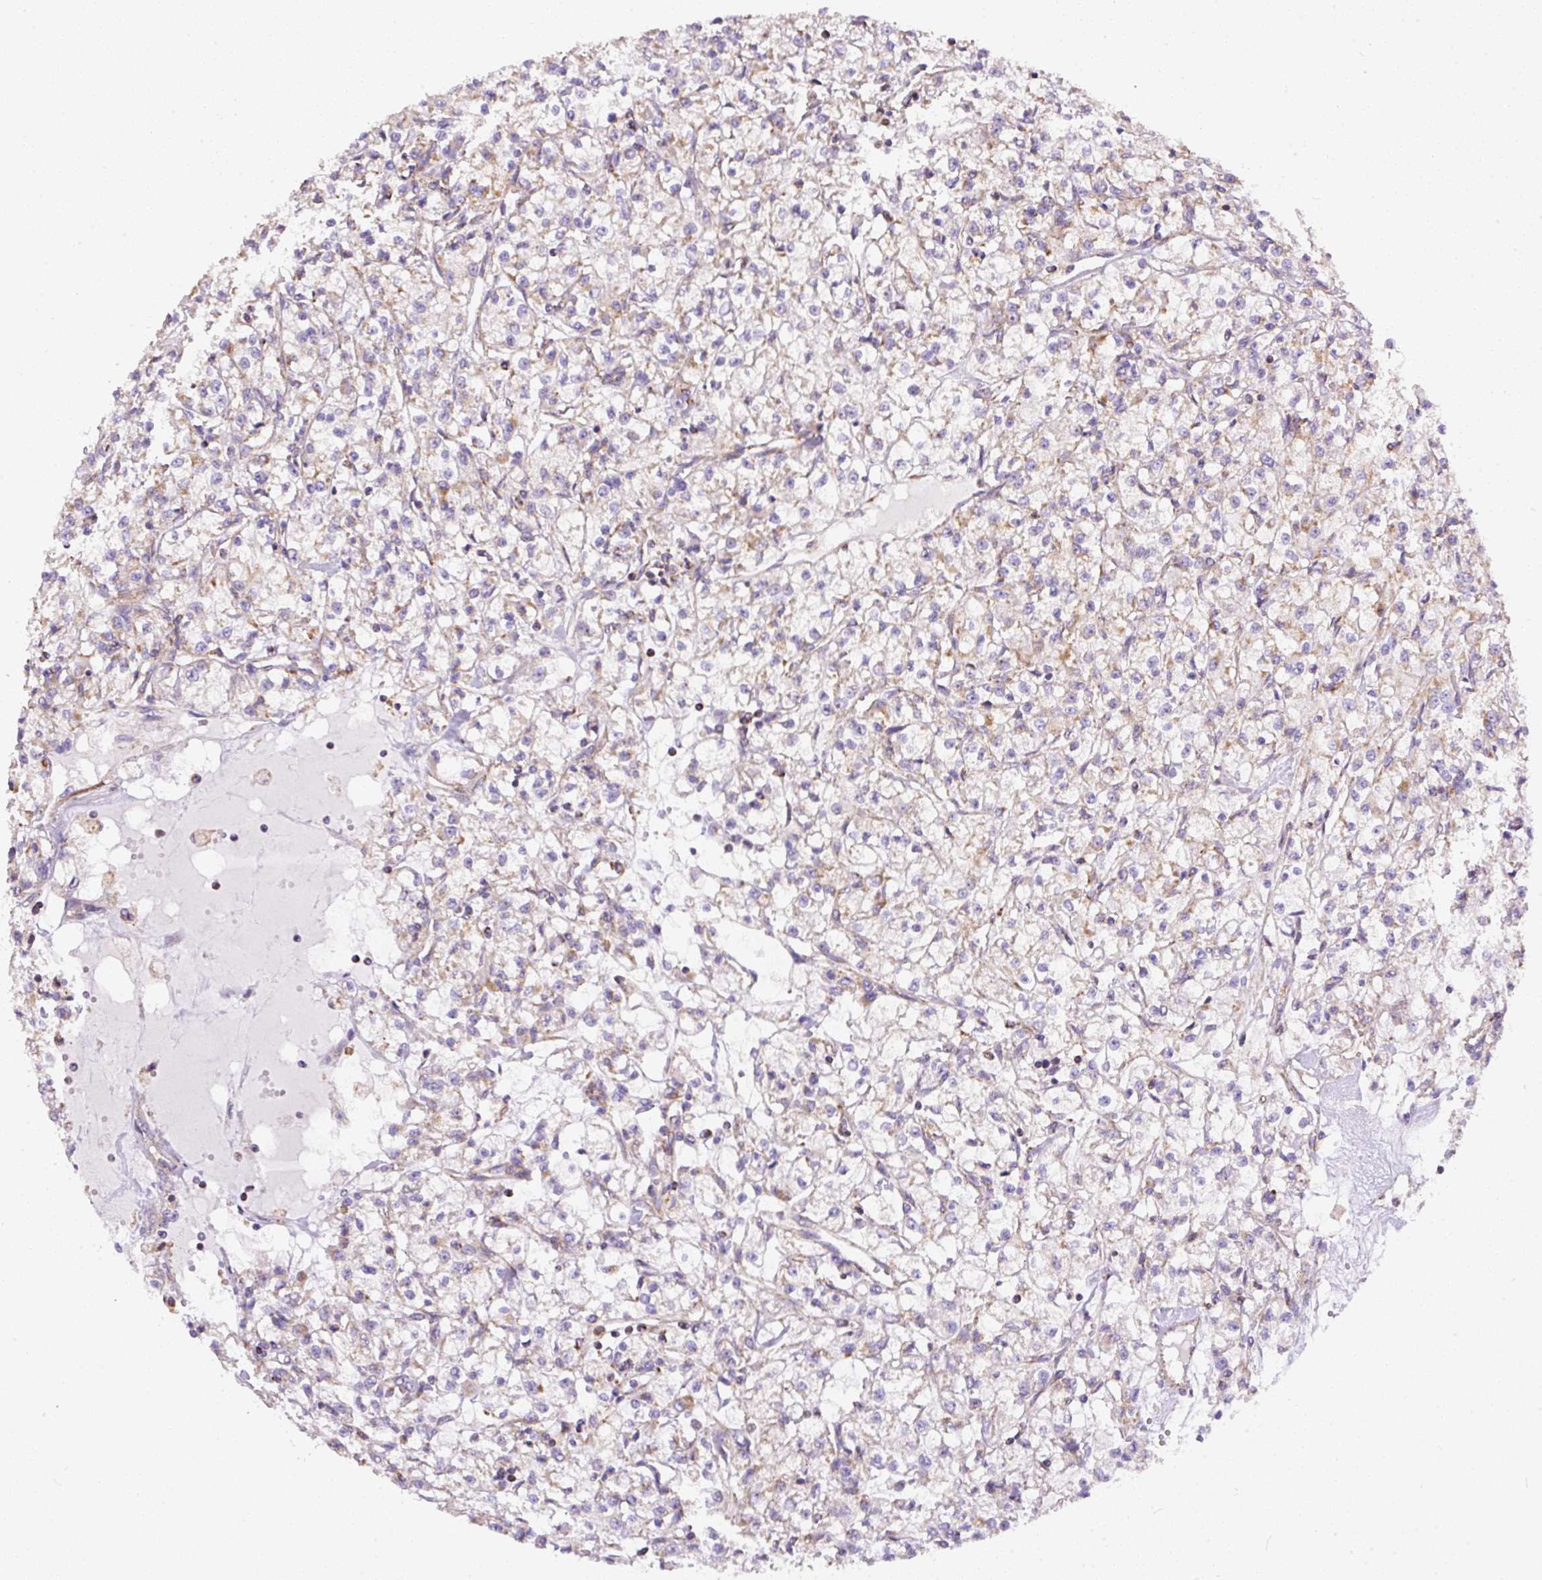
{"staining": {"intensity": "weak", "quantity": "25%-75%", "location": "cytoplasmic/membranous"}, "tissue": "renal cancer", "cell_type": "Tumor cells", "image_type": "cancer", "snomed": [{"axis": "morphology", "description": "Adenocarcinoma, NOS"}, {"axis": "topography", "description": "Kidney"}], "caption": "Protein staining reveals weak cytoplasmic/membranous staining in about 25%-75% of tumor cells in renal cancer.", "gene": "NDUFAF2", "patient": {"sex": "female", "age": 59}}